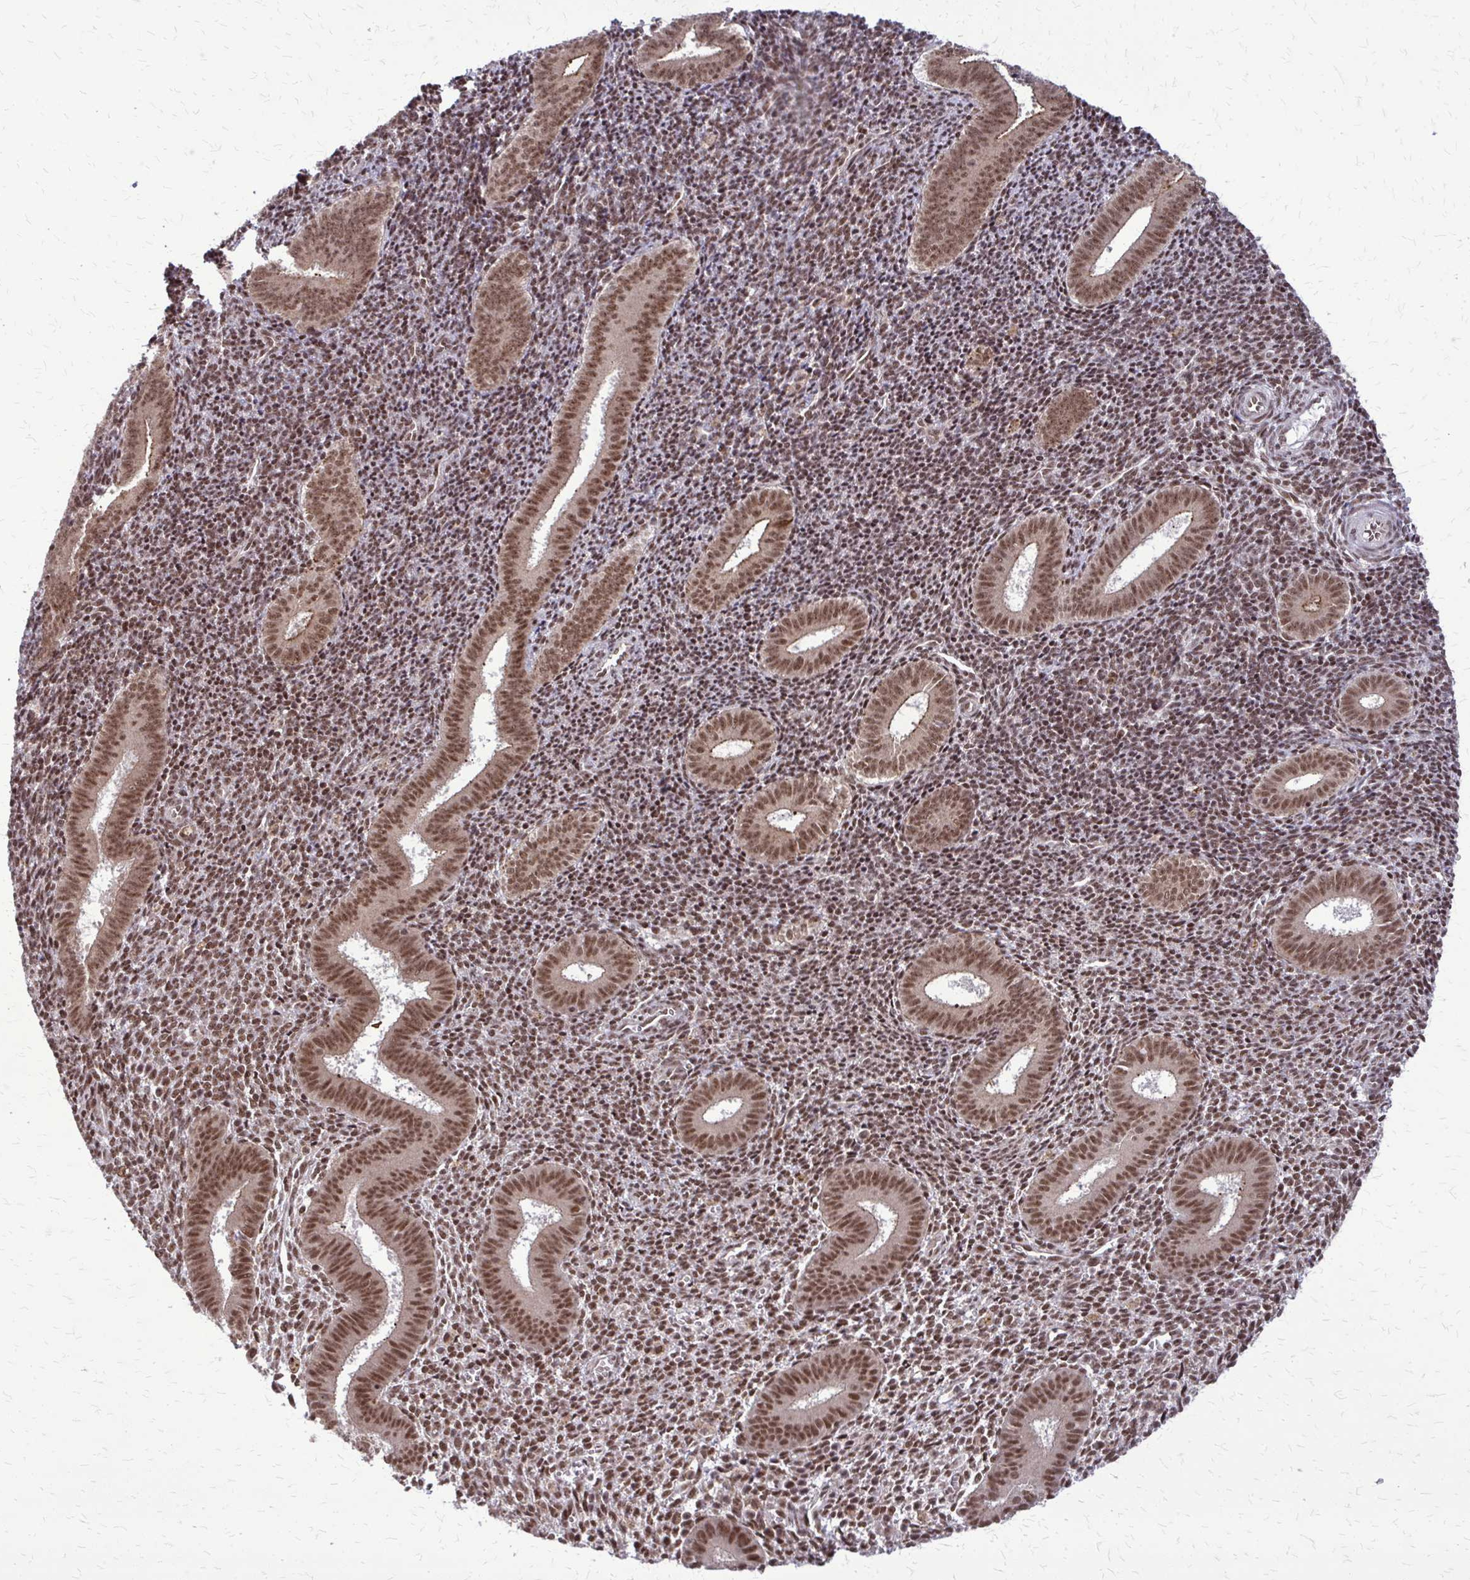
{"staining": {"intensity": "moderate", "quantity": ">75%", "location": "nuclear"}, "tissue": "endometrium", "cell_type": "Cells in endometrial stroma", "image_type": "normal", "snomed": [{"axis": "morphology", "description": "Normal tissue, NOS"}, {"axis": "topography", "description": "Endometrium"}], "caption": "Moderate nuclear expression is identified in about >75% of cells in endometrial stroma in benign endometrium.", "gene": "HDAC3", "patient": {"sex": "female", "age": 25}}